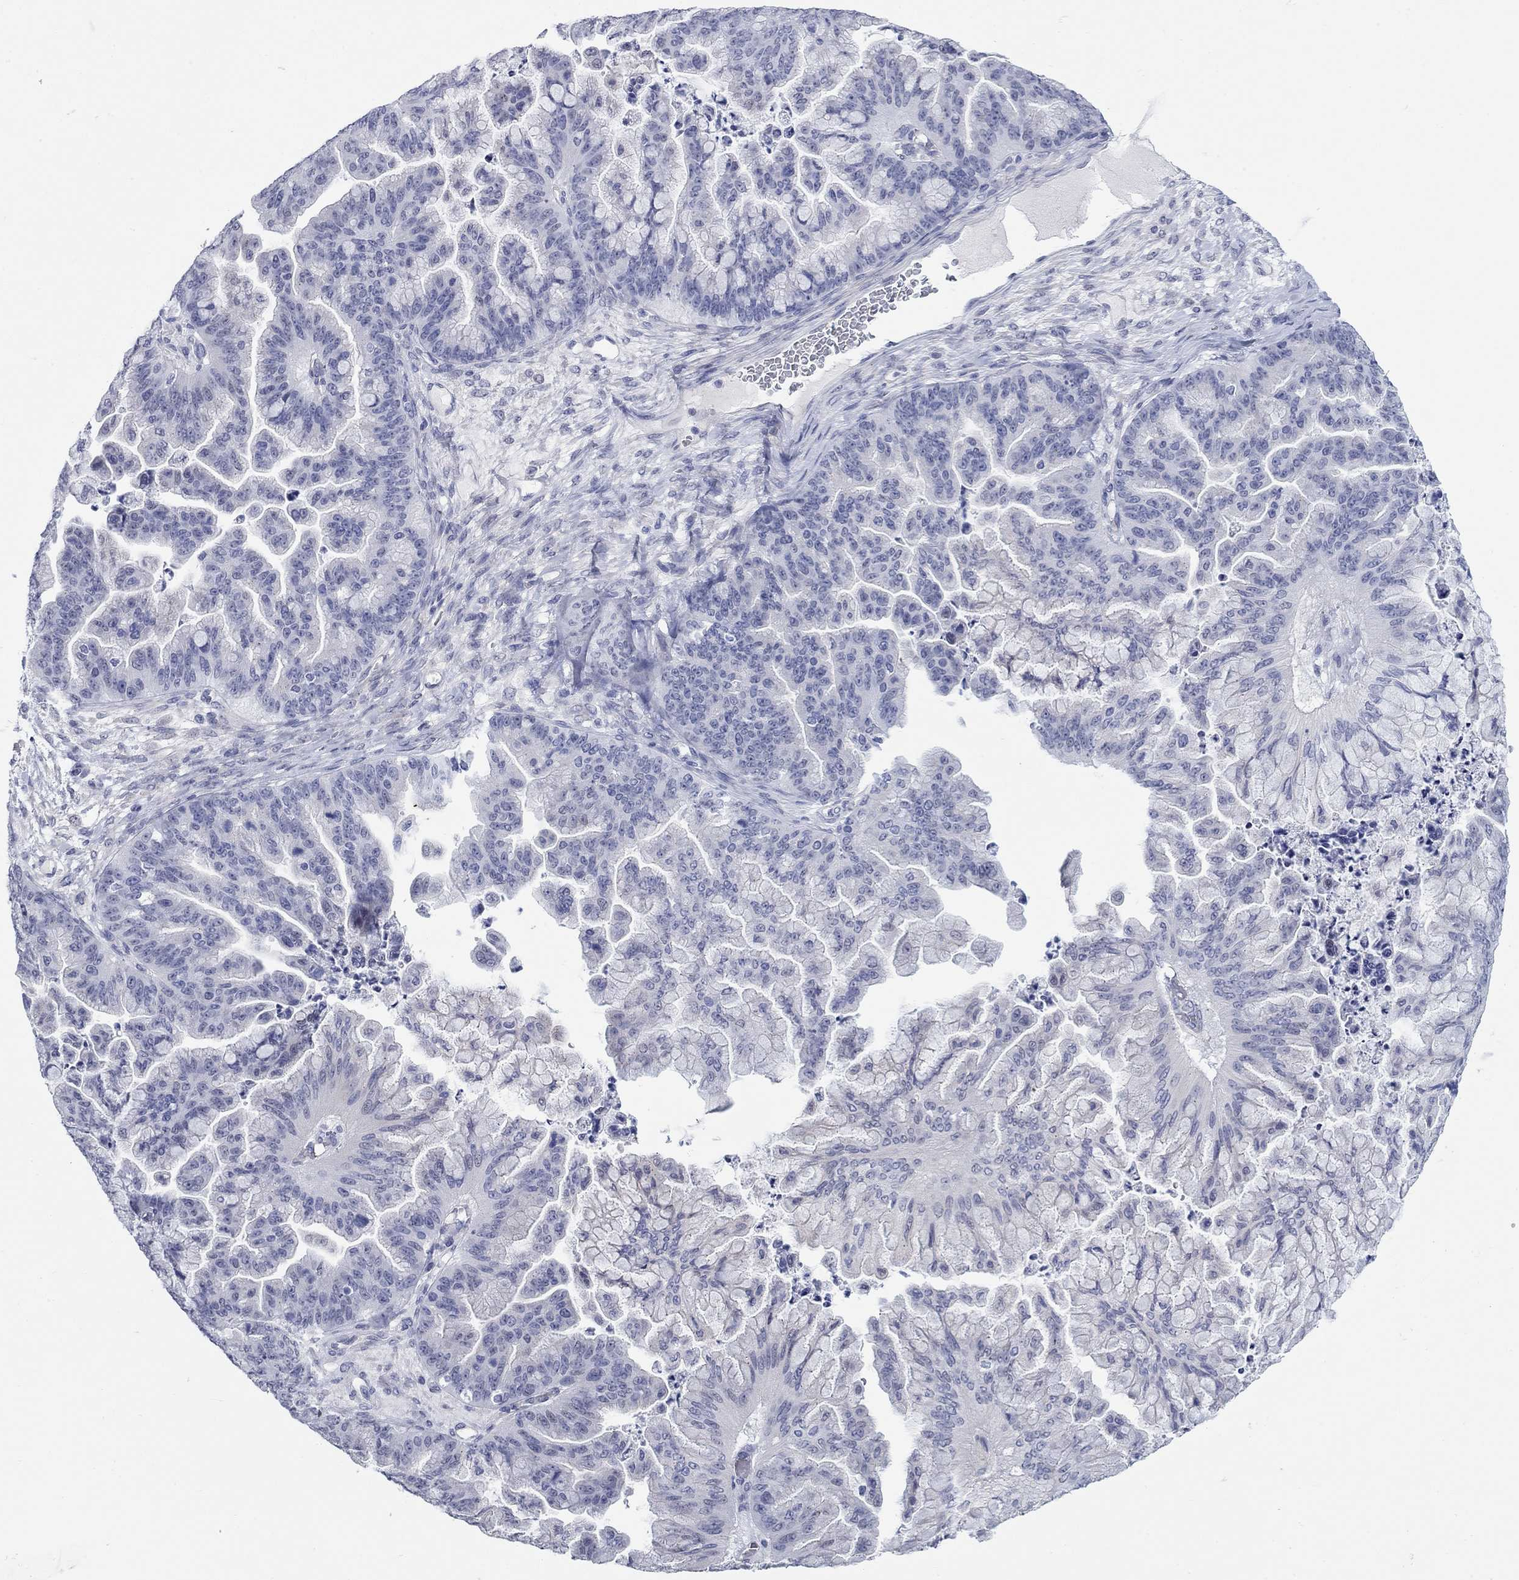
{"staining": {"intensity": "negative", "quantity": "none", "location": "none"}, "tissue": "ovarian cancer", "cell_type": "Tumor cells", "image_type": "cancer", "snomed": [{"axis": "morphology", "description": "Cystadenocarcinoma, mucinous, NOS"}, {"axis": "topography", "description": "Ovary"}], "caption": "Immunohistochemistry photomicrograph of neoplastic tissue: human ovarian mucinous cystadenocarcinoma stained with DAB (3,3'-diaminobenzidine) shows no significant protein positivity in tumor cells.", "gene": "WASF3", "patient": {"sex": "female", "age": 67}}